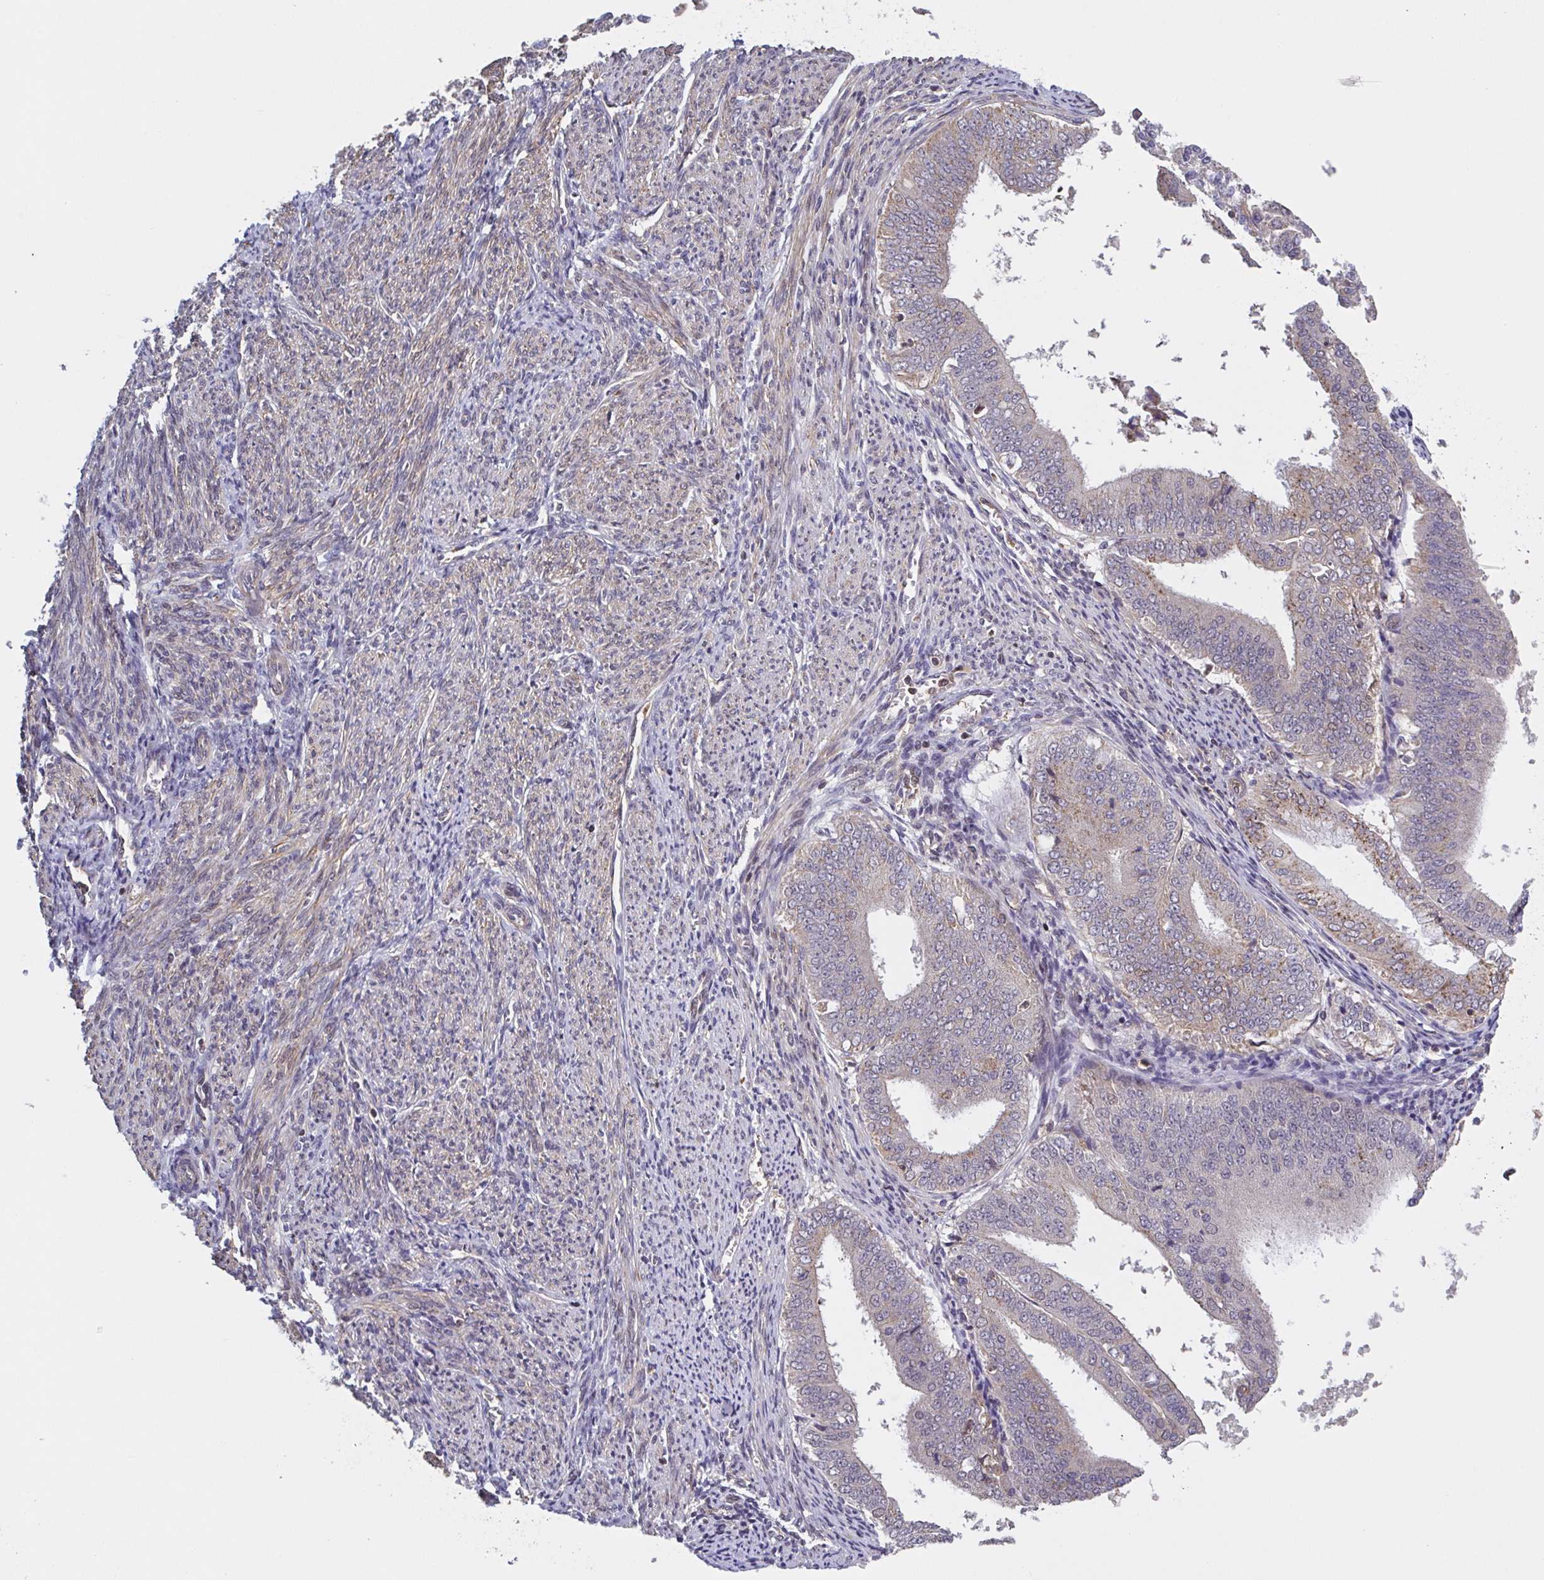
{"staining": {"intensity": "weak", "quantity": "<25%", "location": "cytoplasmic/membranous"}, "tissue": "endometrial cancer", "cell_type": "Tumor cells", "image_type": "cancer", "snomed": [{"axis": "morphology", "description": "Adenocarcinoma, NOS"}, {"axis": "topography", "description": "Endometrium"}], "caption": "Tumor cells show no significant positivity in endometrial cancer.", "gene": "ZNF200", "patient": {"sex": "female", "age": 63}}